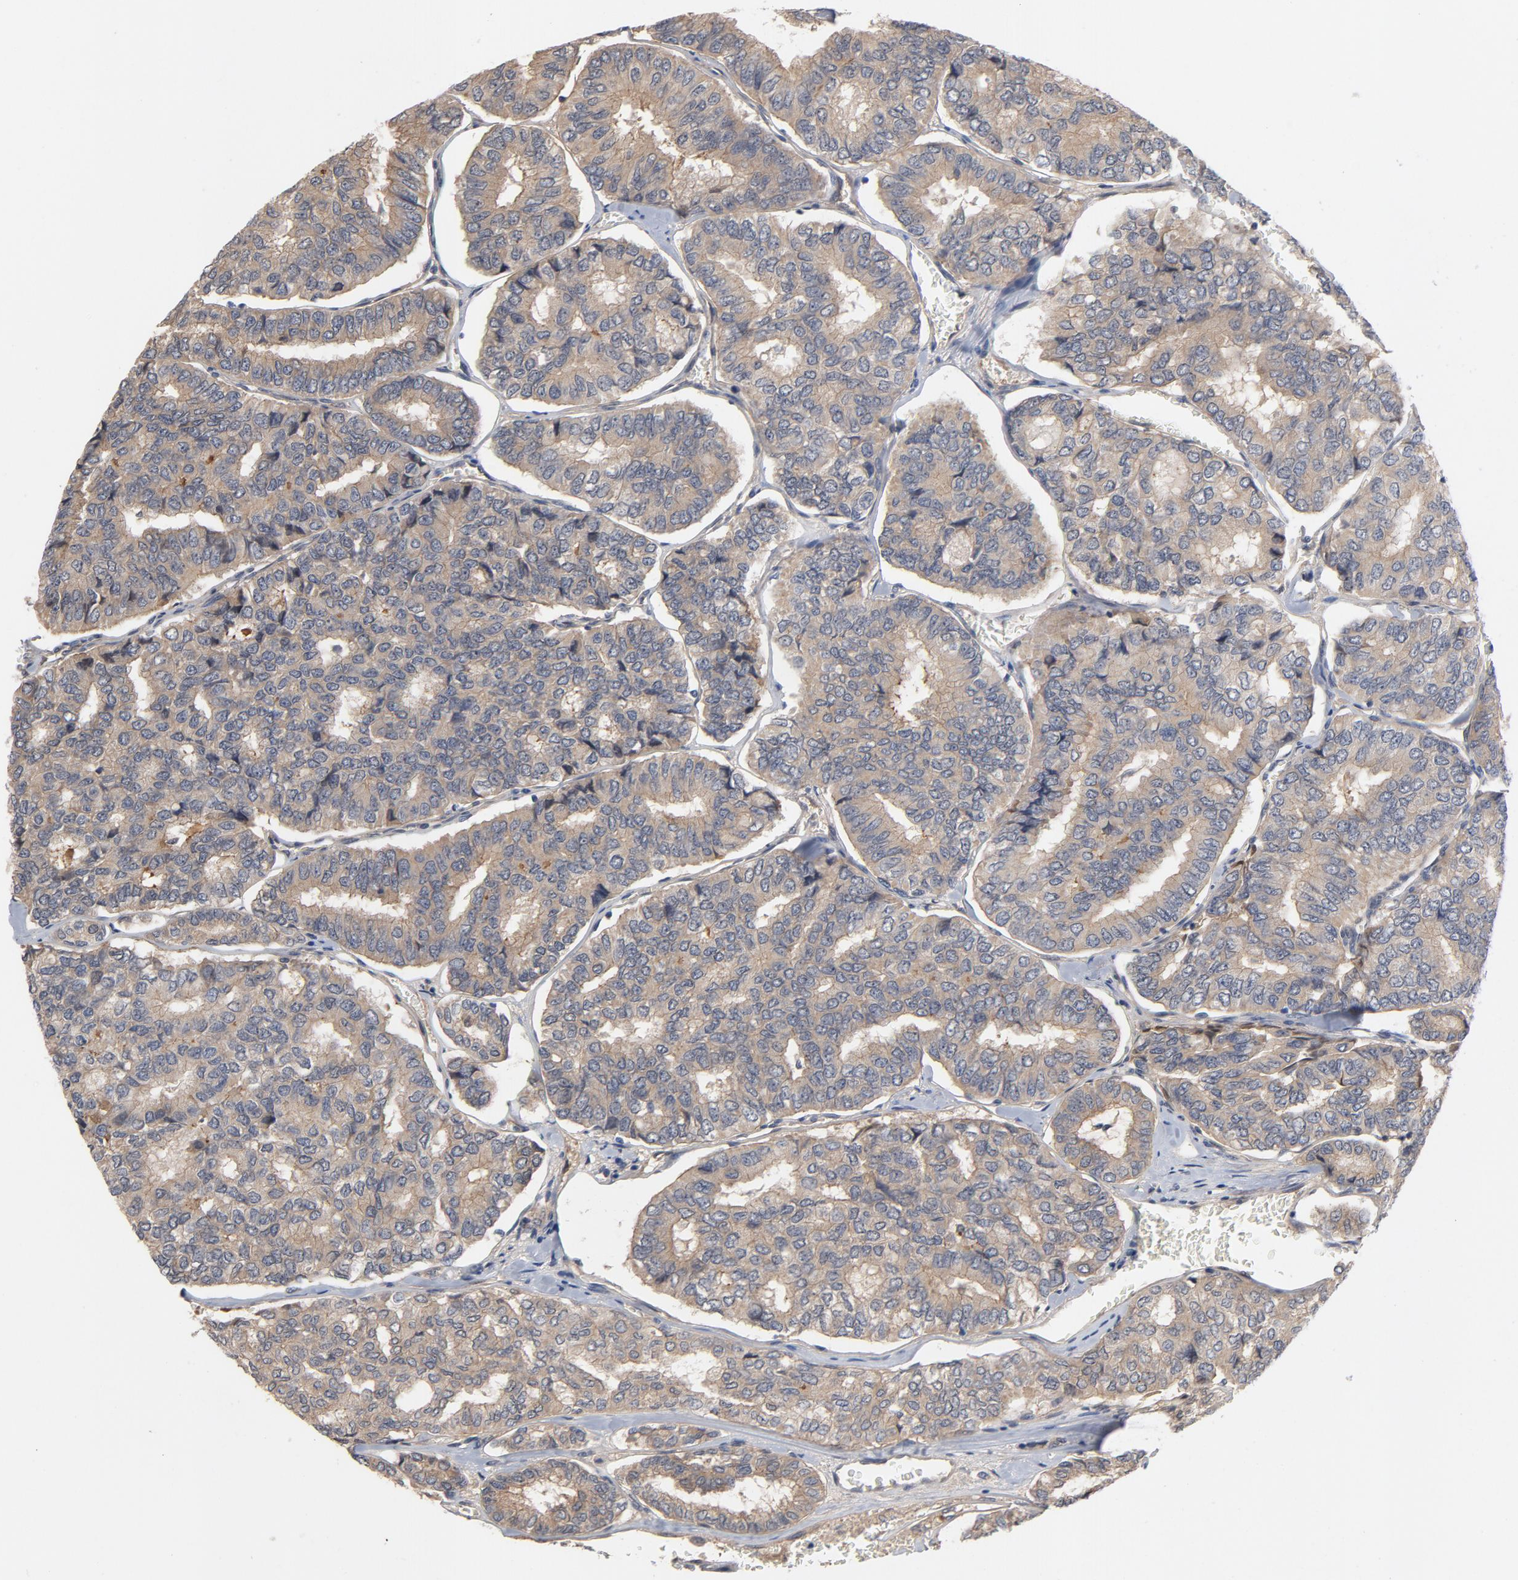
{"staining": {"intensity": "weak", "quantity": ">75%", "location": "cytoplasmic/membranous"}, "tissue": "thyroid cancer", "cell_type": "Tumor cells", "image_type": "cancer", "snomed": [{"axis": "morphology", "description": "Papillary adenocarcinoma, NOS"}, {"axis": "topography", "description": "Thyroid gland"}], "caption": "Thyroid cancer (papillary adenocarcinoma) was stained to show a protein in brown. There is low levels of weak cytoplasmic/membranous staining in about >75% of tumor cells.", "gene": "PITPNM2", "patient": {"sex": "female", "age": 35}}